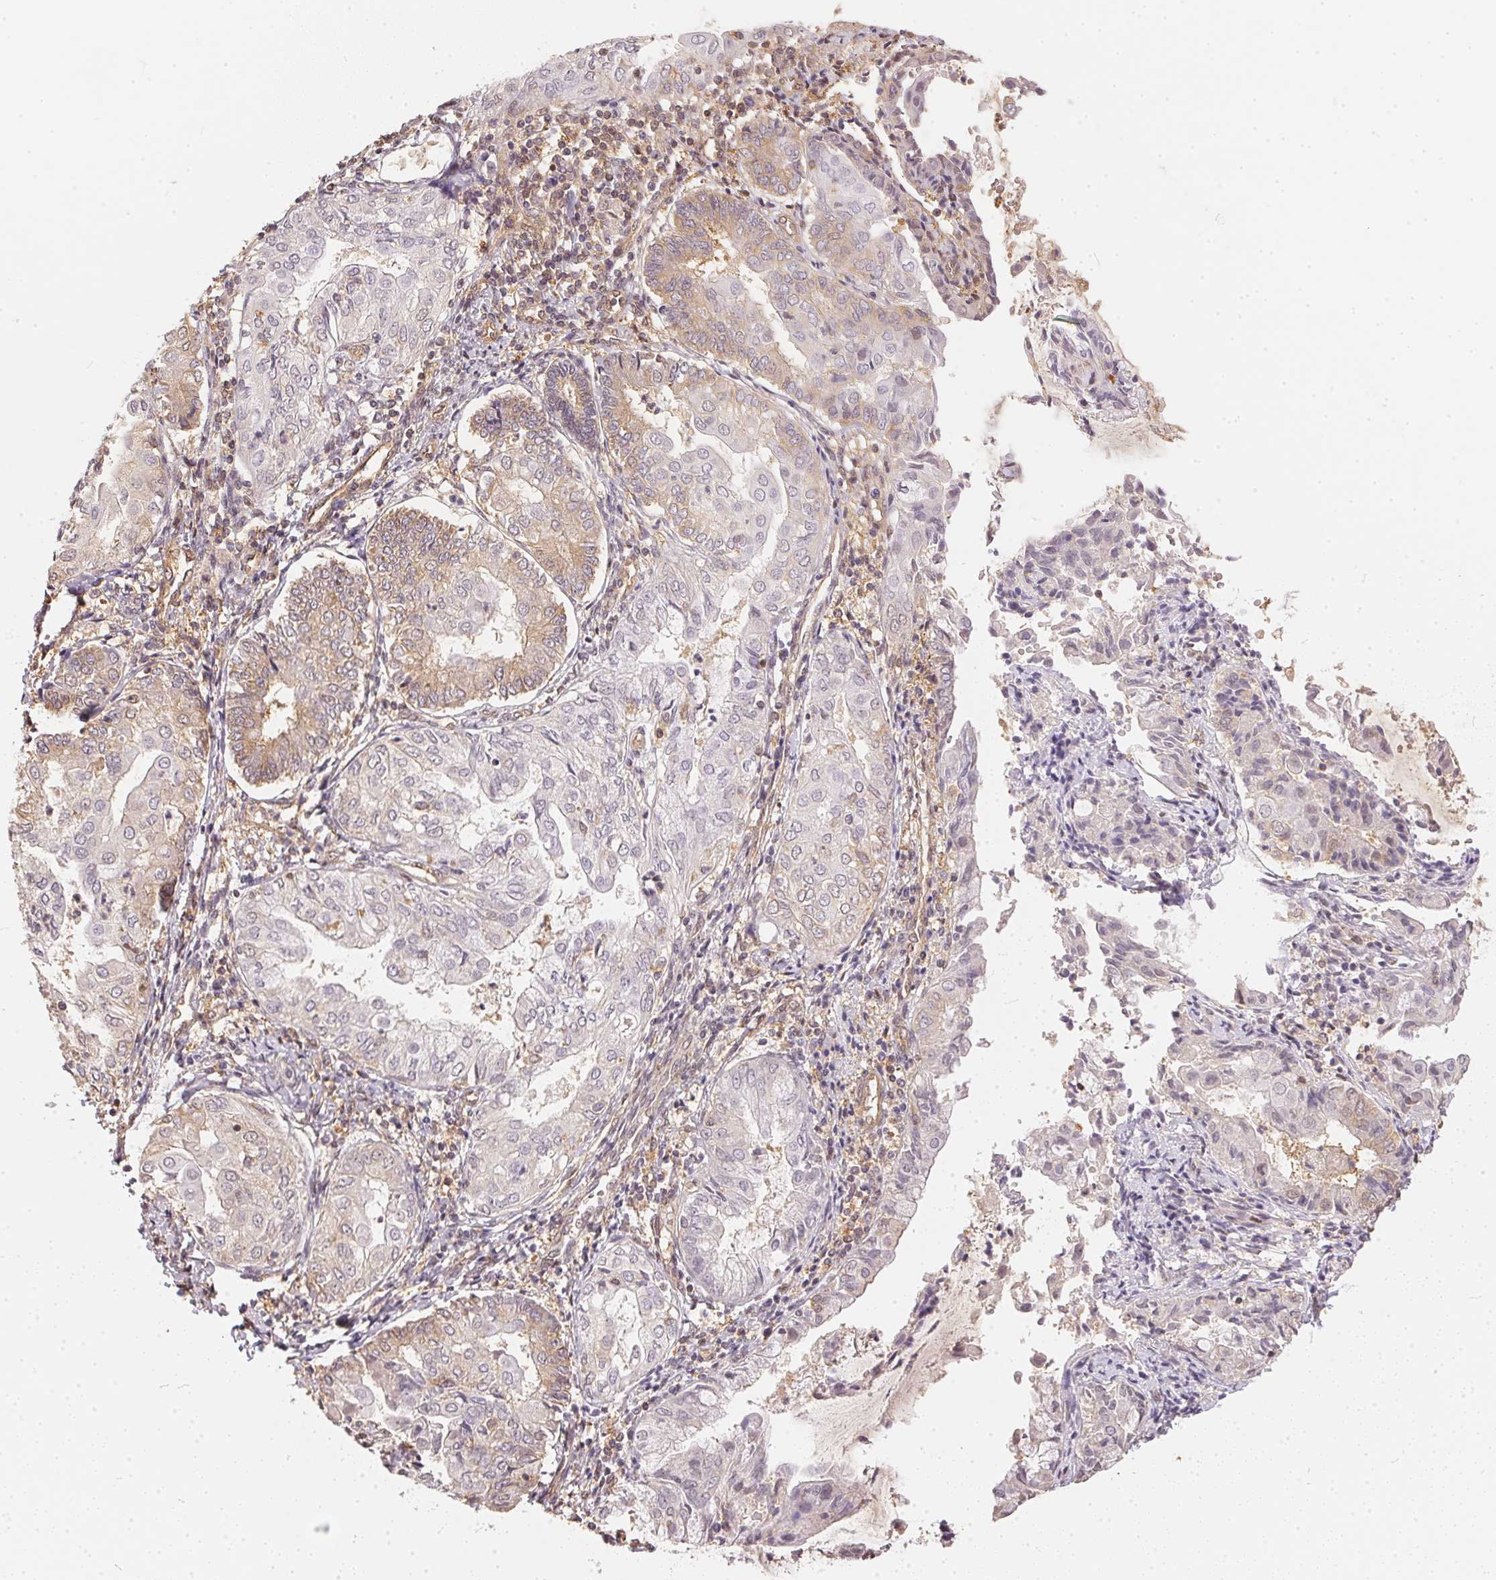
{"staining": {"intensity": "weak", "quantity": "25%-75%", "location": "cytoplasmic/membranous"}, "tissue": "endometrial cancer", "cell_type": "Tumor cells", "image_type": "cancer", "snomed": [{"axis": "morphology", "description": "Adenocarcinoma, NOS"}, {"axis": "topography", "description": "Endometrium"}], "caption": "This image demonstrates IHC staining of adenocarcinoma (endometrial), with low weak cytoplasmic/membranous positivity in approximately 25%-75% of tumor cells.", "gene": "BLMH", "patient": {"sex": "female", "age": 68}}